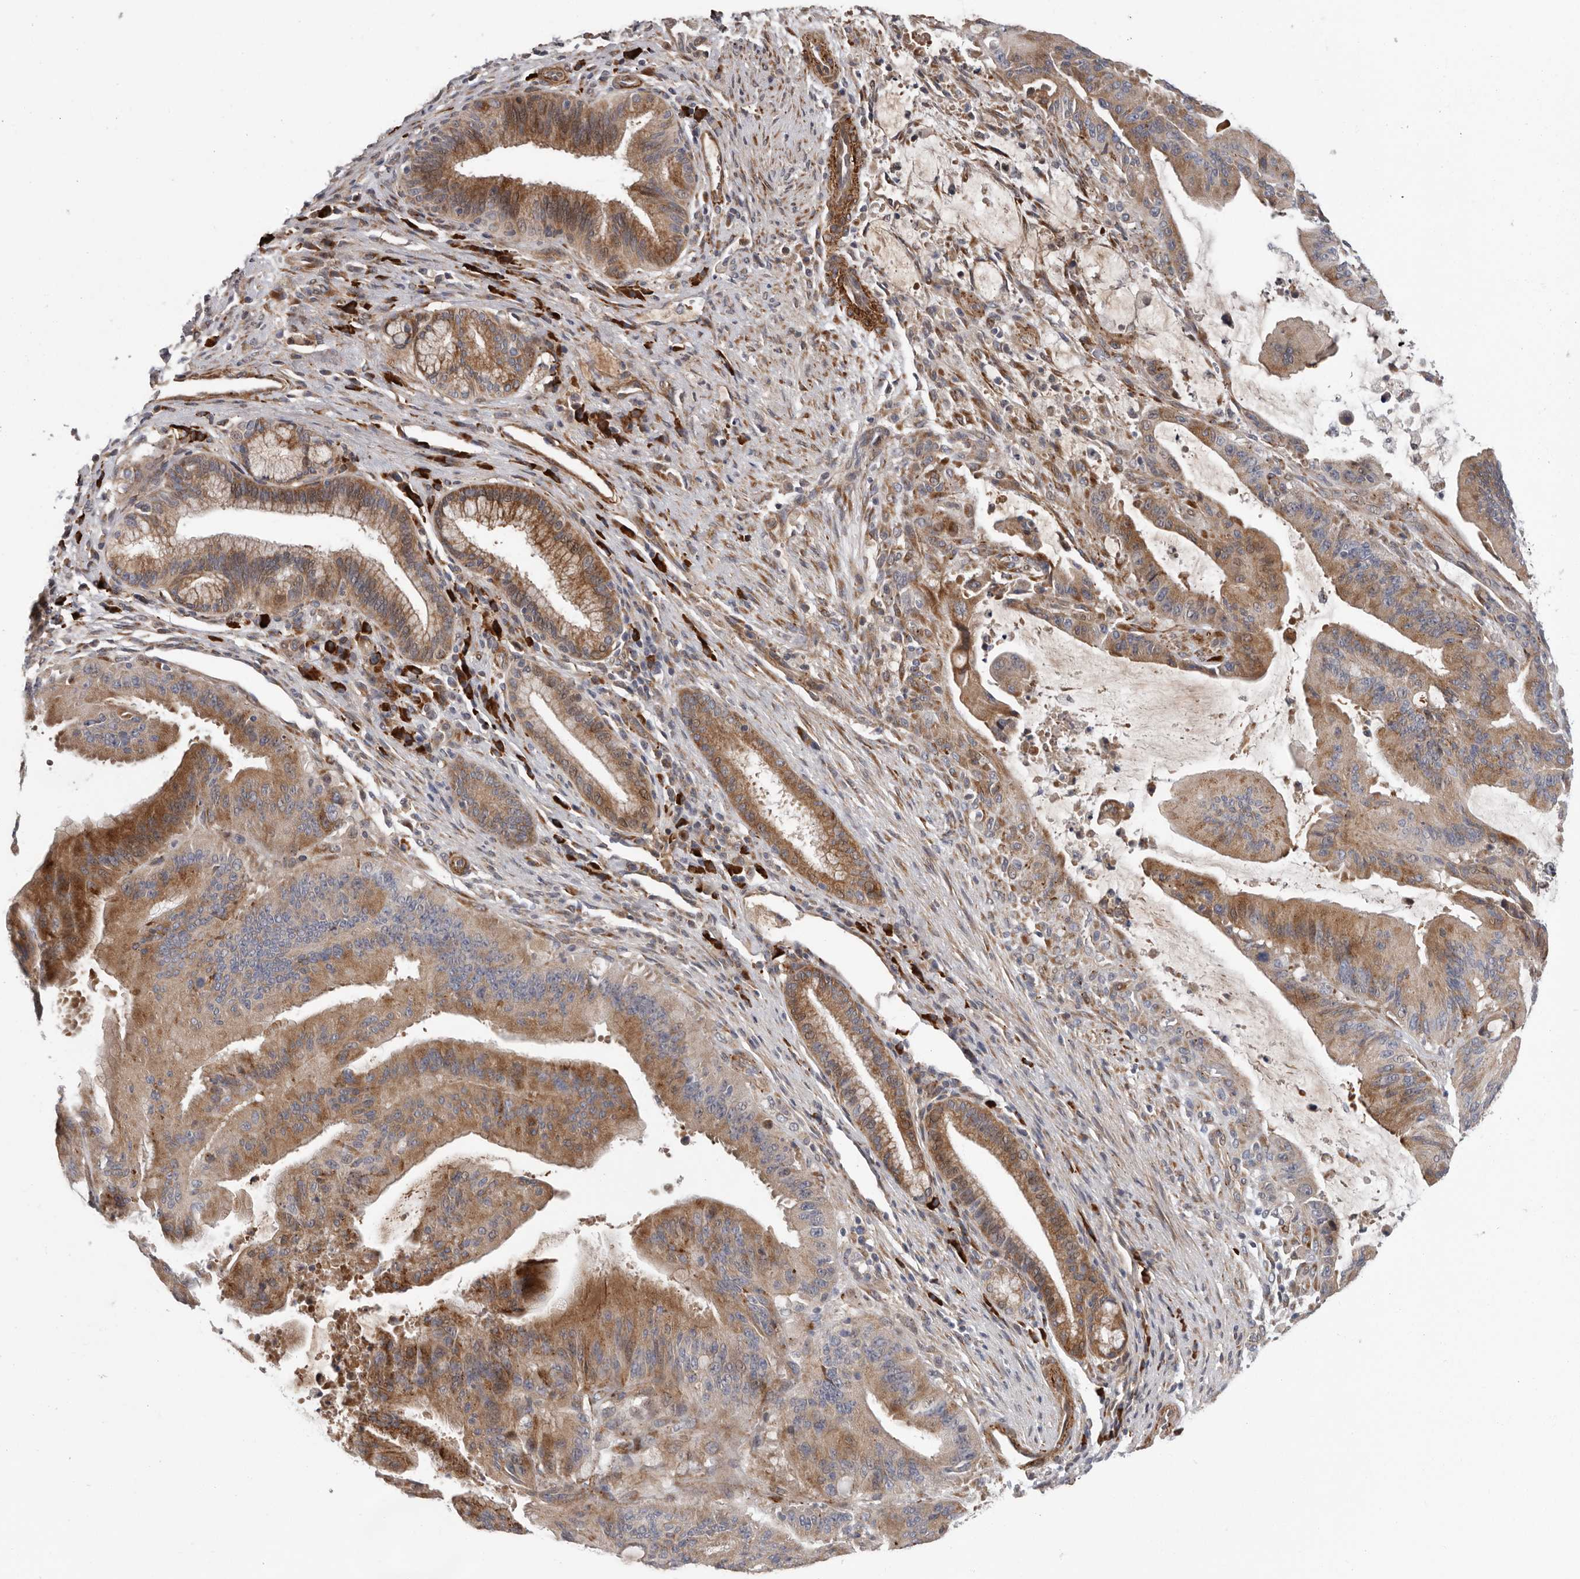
{"staining": {"intensity": "moderate", "quantity": ">75%", "location": "cytoplasmic/membranous"}, "tissue": "liver cancer", "cell_type": "Tumor cells", "image_type": "cancer", "snomed": [{"axis": "morphology", "description": "Normal tissue, NOS"}, {"axis": "morphology", "description": "Cholangiocarcinoma"}, {"axis": "topography", "description": "Liver"}, {"axis": "topography", "description": "Peripheral nerve tissue"}], "caption": "Brown immunohistochemical staining in human liver cholangiocarcinoma demonstrates moderate cytoplasmic/membranous expression in approximately >75% of tumor cells. (DAB = brown stain, brightfield microscopy at high magnification).", "gene": "ATXN3L", "patient": {"sex": "female", "age": 73}}